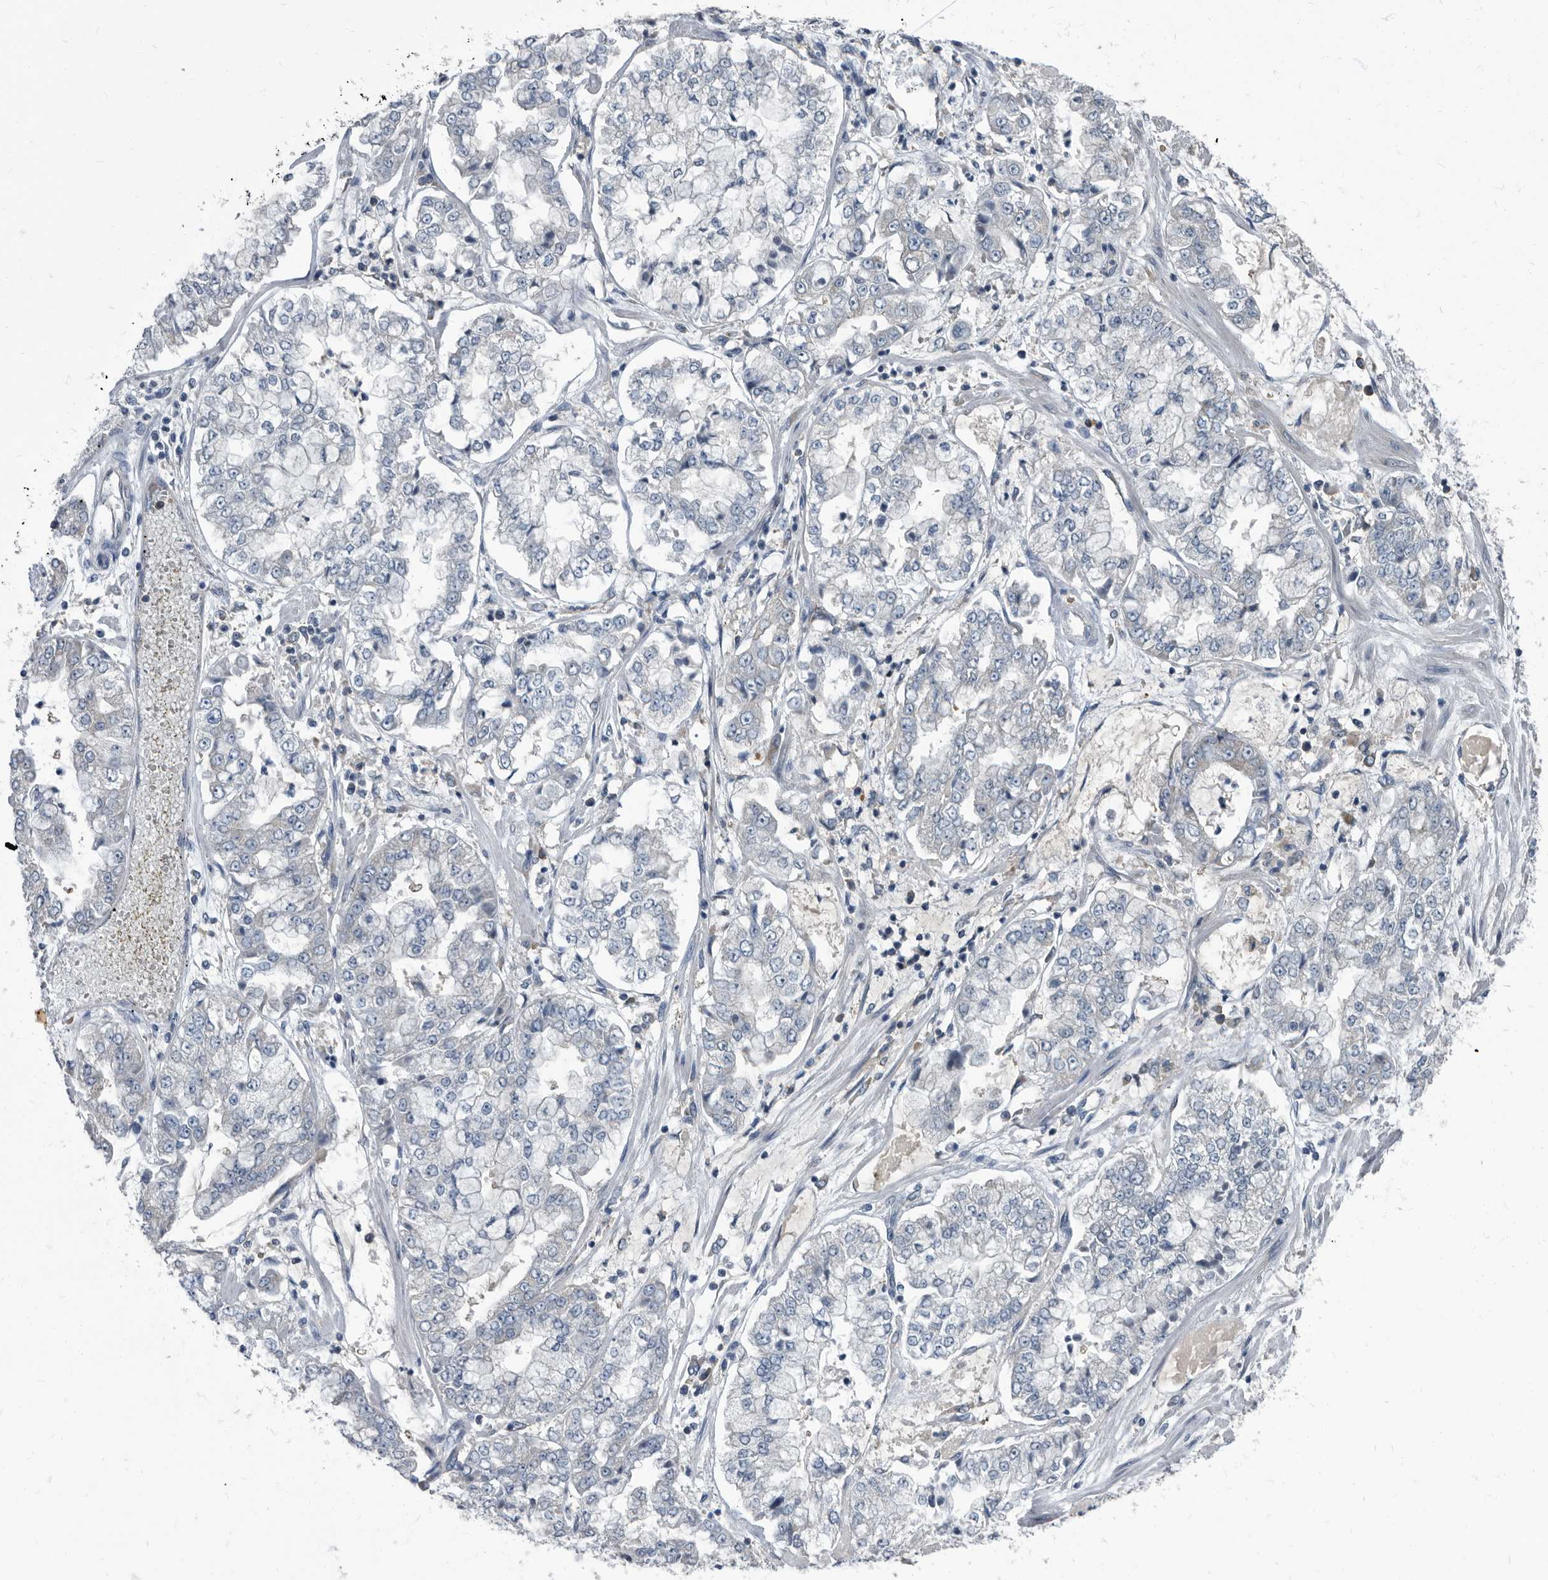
{"staining": {"intensity": "negative", "quantity": "none", "location": "none"}, "tissue": "stomach cancer", "cell_type": "Tumor cells", "image_type": "cancer", "snomed": [{"axis": "morphology", "description": "Adenocarcinoma, NOS"}, {"axis": "topography", "description": "Stomach"}], "caption": "An image of human stomach adenocarcinoma is negative for staining in tumor cells. (Immunohistochemistry, brightfield microscopy, high magnification).", "gene": "CDV3", "patient": {"sex": "male", "age": 76}}